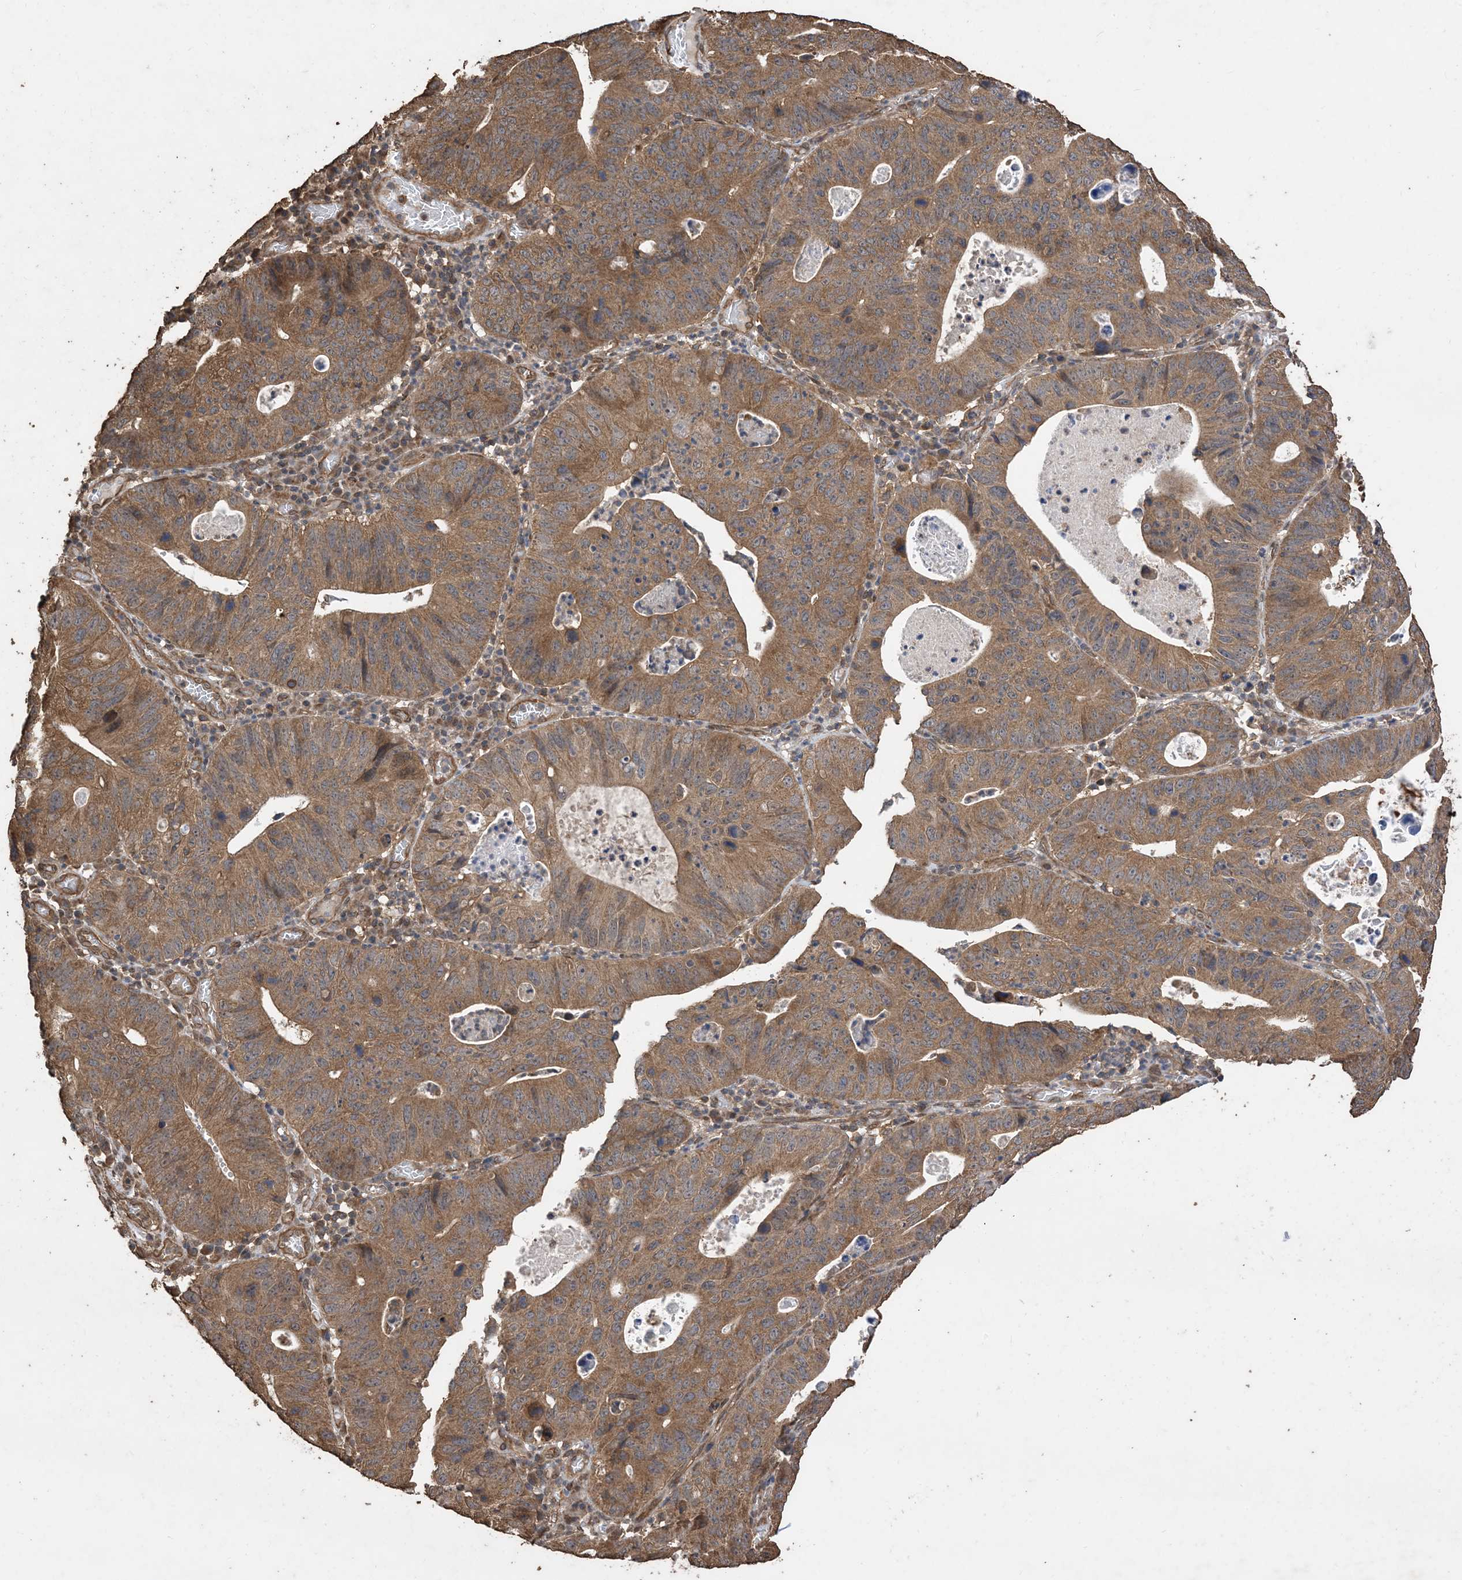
{"staining": {"intensity": "moderate", "quantity": ">75%", "location": "cytoplasmic/membranous"}, "tissue": "stomach cancer", "cell_type": "Tumor cells", "image_type": "cancer", "snomed": [{"axis": "morphology", "description": "Adenocarcinoma, NOS"}, {"axis": "topography", "description": "Stomach"}], "caption": "DAB (3,3'-diaminobenzidine) immunohistochemical staining of human stomach adenocarcinoma demonstrates moderate cytoplasmic/membranous protein positivity in approximately >75% of tumor cells.", "gene": "ZKSCAN5", "patient": {"sex": "male", "age": 59}}